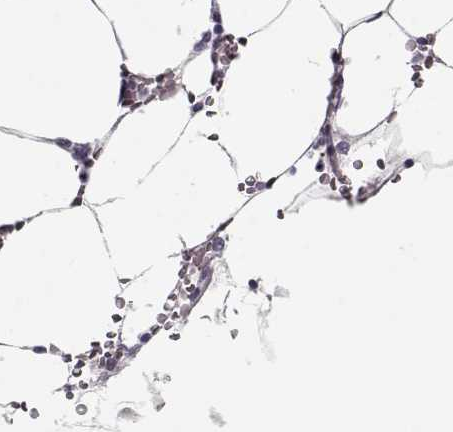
{"staining": {"intensity": "negative", "quantity": "none", "location": "none"}, "tissue": "bone marrow", "cell_type": "Hematopoietic cells", "image_type": "normal", "snomed": [{"axis": "morphology", "description": "Normal tissue, NOS"}, {"axis": "topography", "description": "Bone marrow"}], "caption": "This is an immunohistochemistry image of unremarkable human bone marrow. There is no staining in hematopoietic cells.", "gene": "CCDC136", "patient": {"sex": "female", "age": 52}}